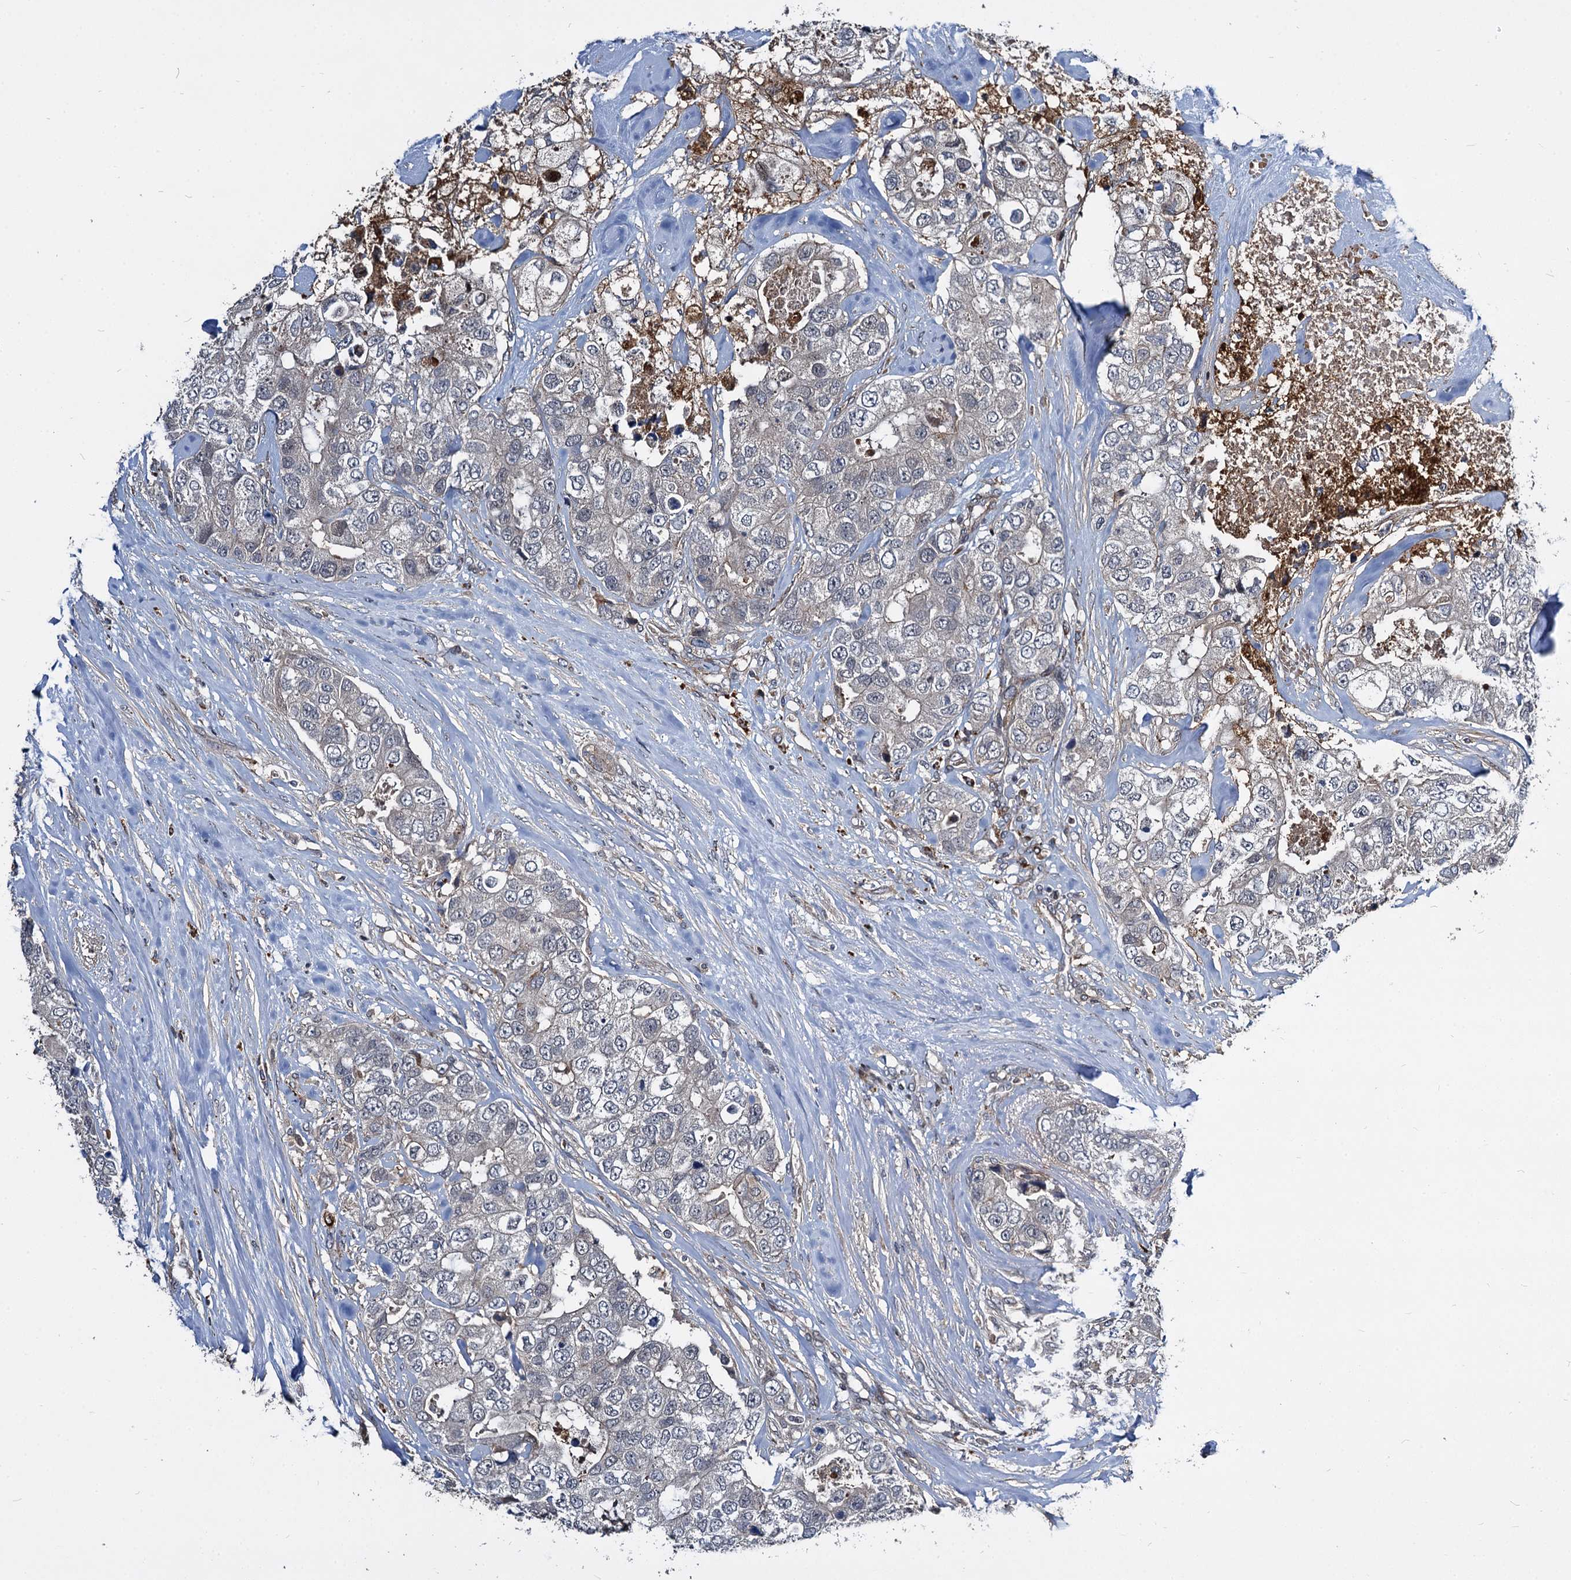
{"staining": {"intensity": "negative", "quantity": "none", "location": "none"}, "tissue": "breast cancer", "cell_type": "Tumor cells", "image_type": "cancer", "snomed": [{"axis": "morphology", "description": "Duct carcinoma"}, {"axis": "topography", "description": "Breast"}], "caption": "Immunohistochemistry photomicrograph of human invasive ductal carcinoma (breast) stained for a protein (brown), which displays no staining in tumor cells.", "gene": "ATG101", "patient": {"sex": "female", "age": 62}}